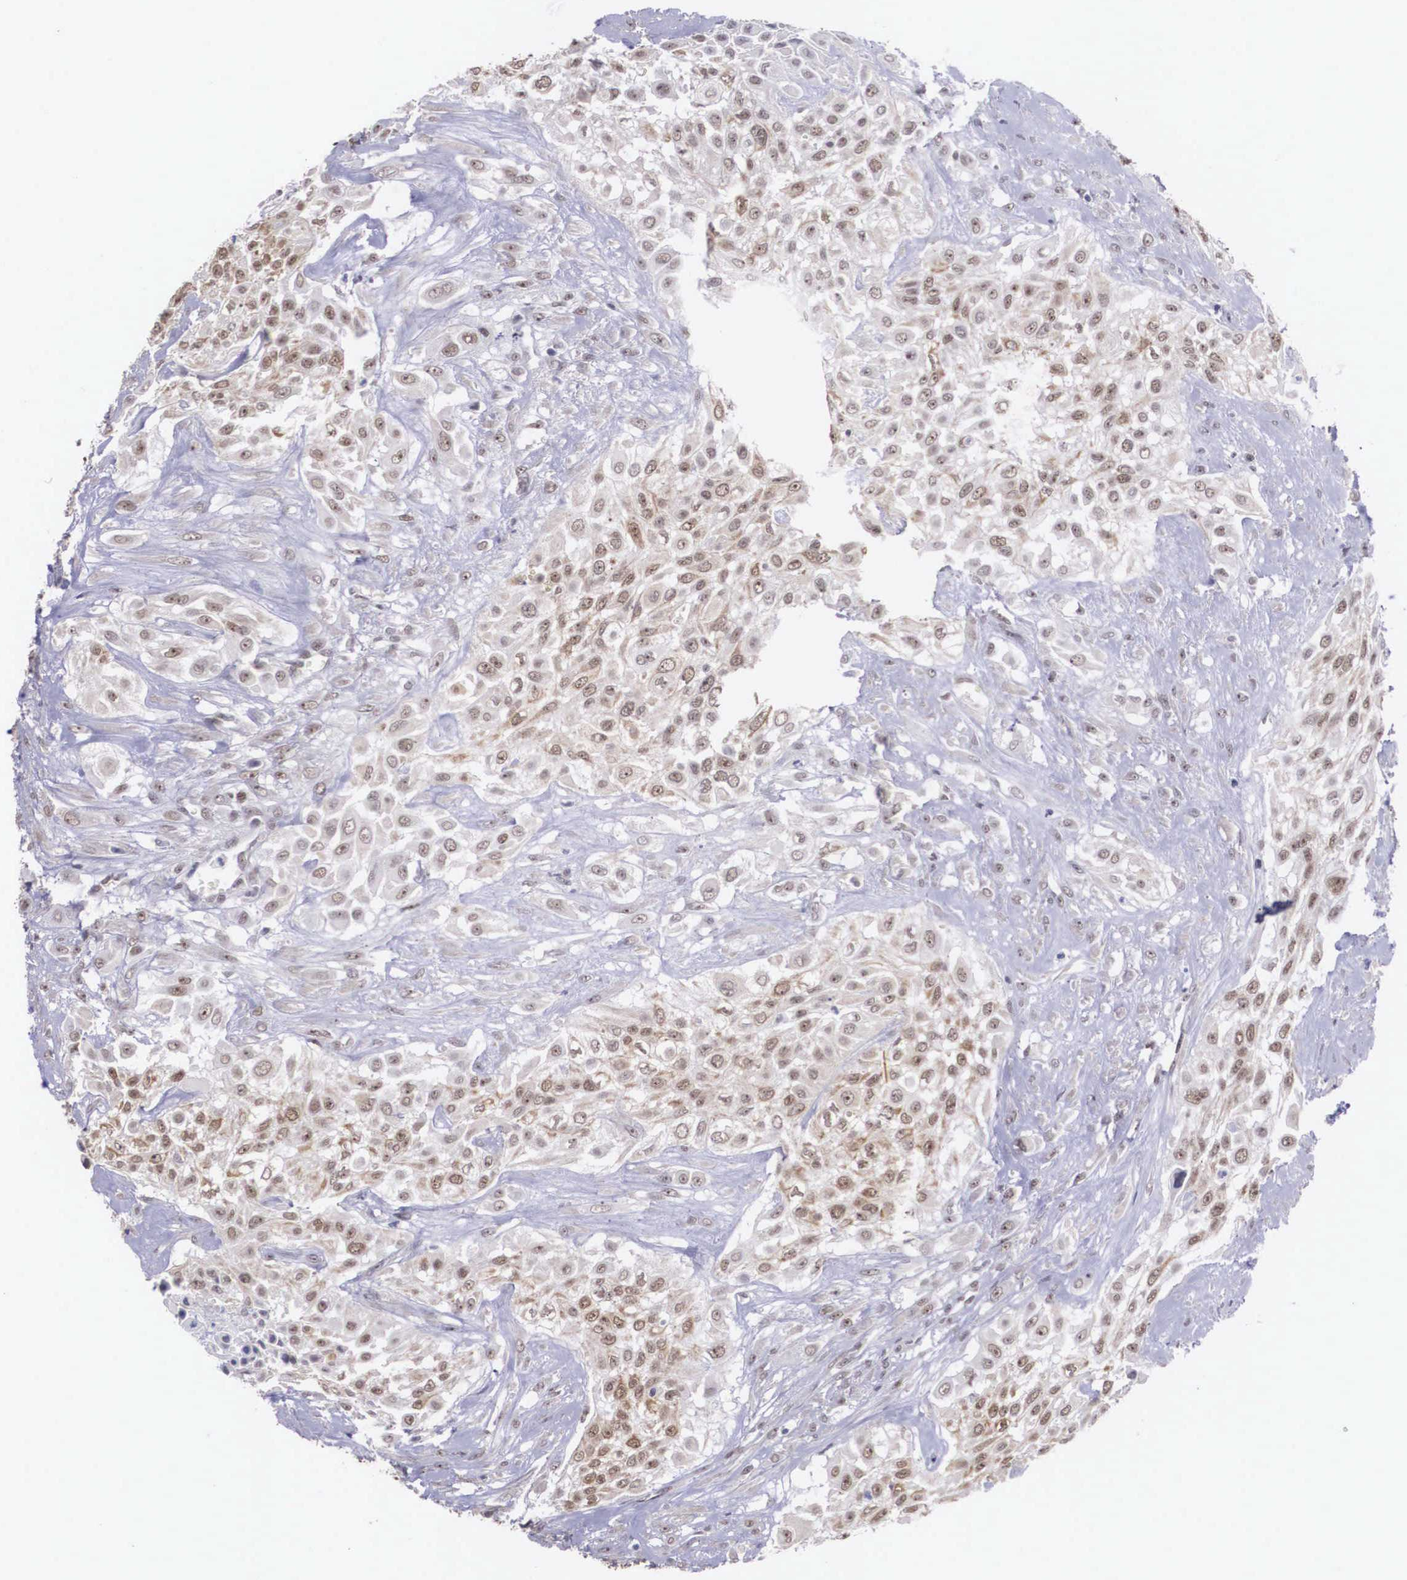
{"staining": {"intensity": "weak", "quantity": "25%-75%", "location": "nuclear"}, "tissue": "urothelial cancer", "cell_type": "Tumor cells", "image_type": "cancer", "snomed": [{"axis": "morphology", "description": "Urothelial carcinoma, High grade"}, {"axis": "topography", "description": "Urinary bladder"}], "caption": "Immunohistochemistry (IHC) of urothelial cancer displays low levels of weak nuclear expression in about 25%-75% of tumor cells.", "gene": "ZNF275", "patient": {"sex": "male", "age": 57}}